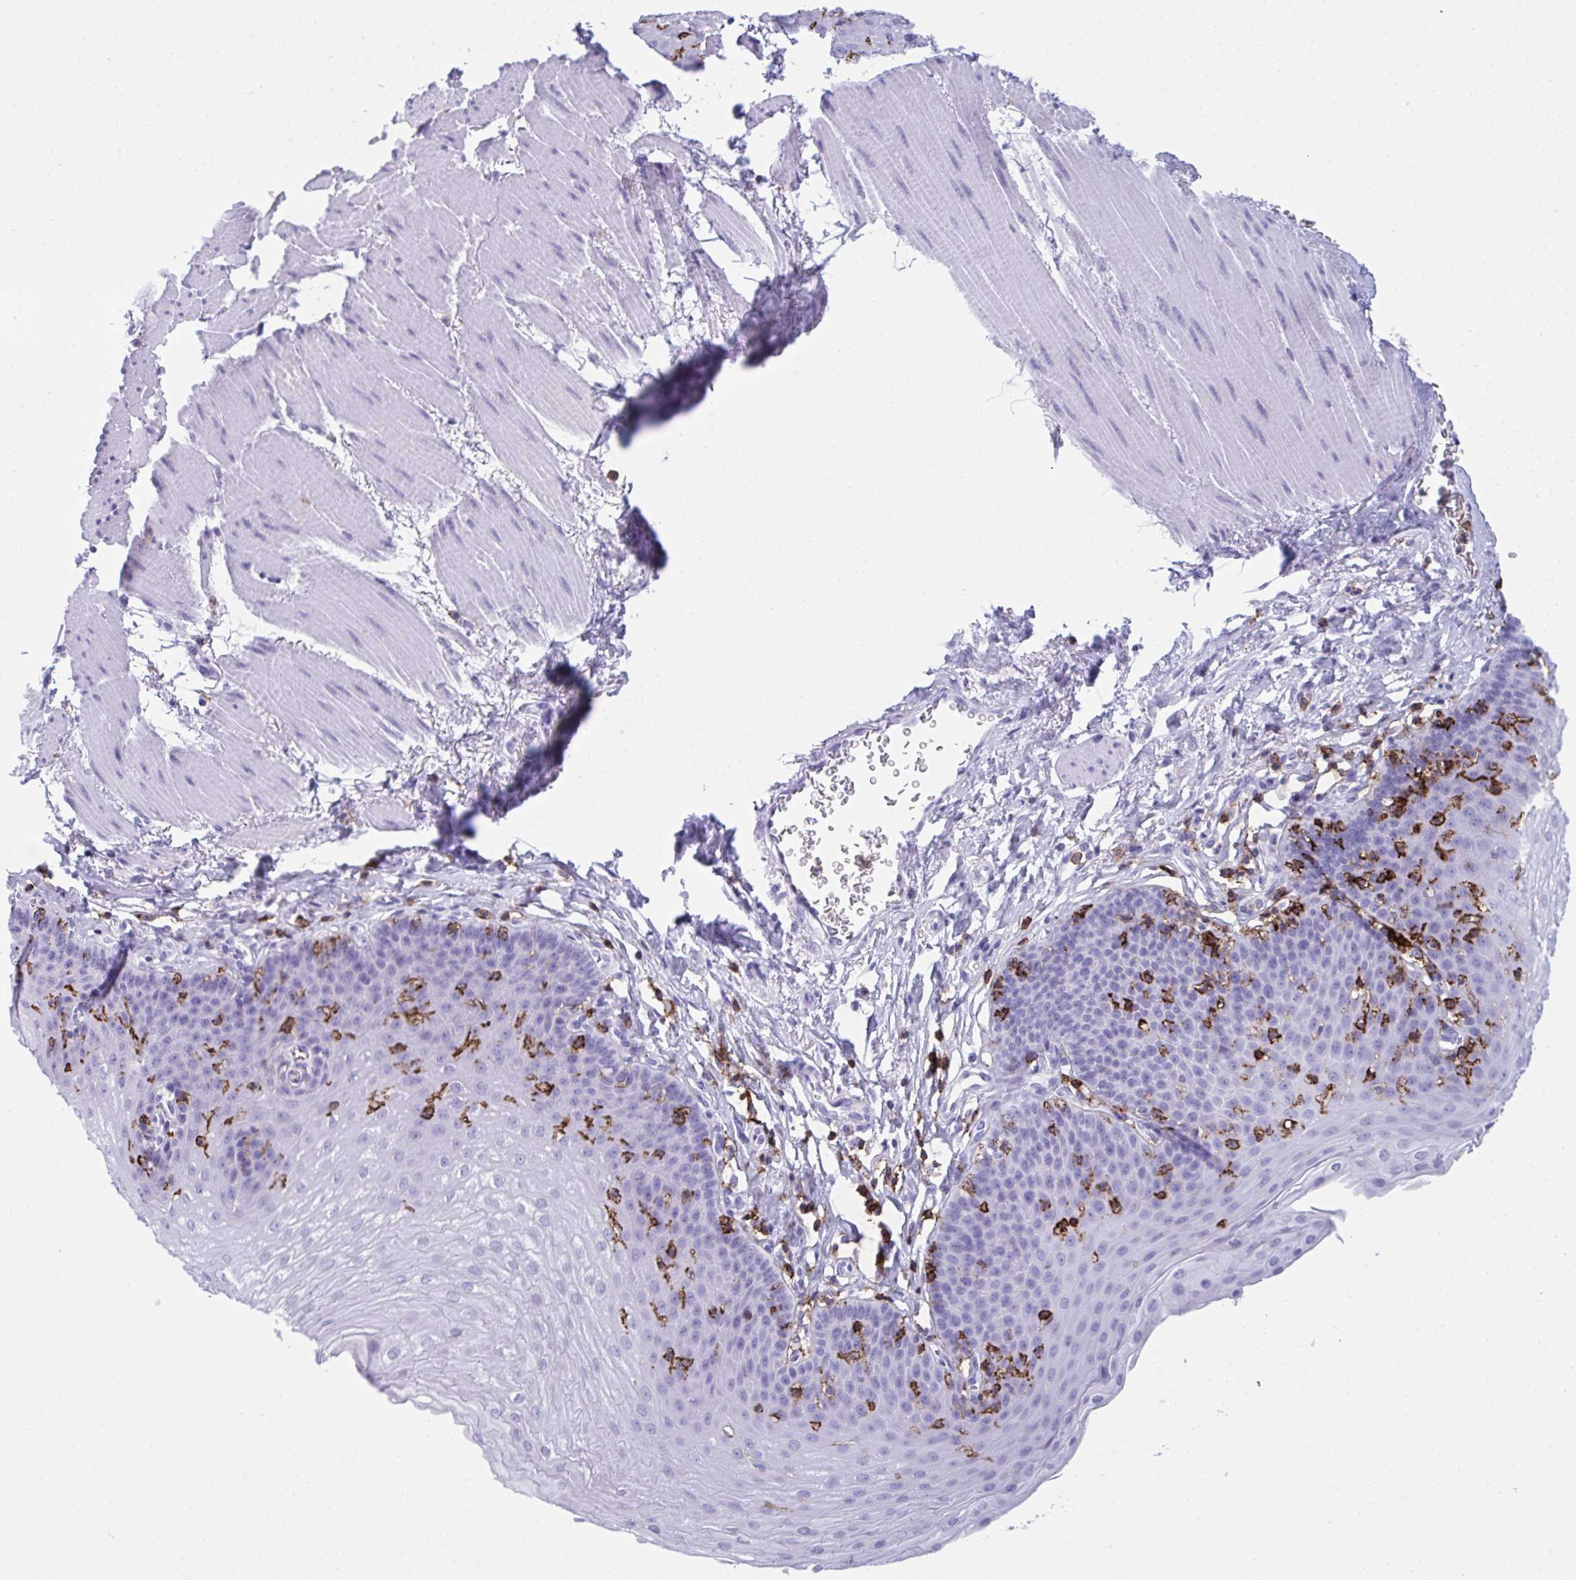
{"staining": {"intensity": "negative", "quantity": "none", "location": "none"}, "tissue": "esophagus", "cell_type": "Squamous epithelial cells", "image_type": "normal", "snomed": [{"axis": "morphology", "description": "Normal tissue, NOS"}, {"axis": "topography", "description": "Esophagus"}], "caption": "Immunohistochemistry image of normal esophagus: human esophagus stained with DAB (3,3'-diaminobenzidine) displays no significant protein expression in squamous epithelial cells.", "gene": "SPN", "patient": {"sex": "female", "age": 81}}